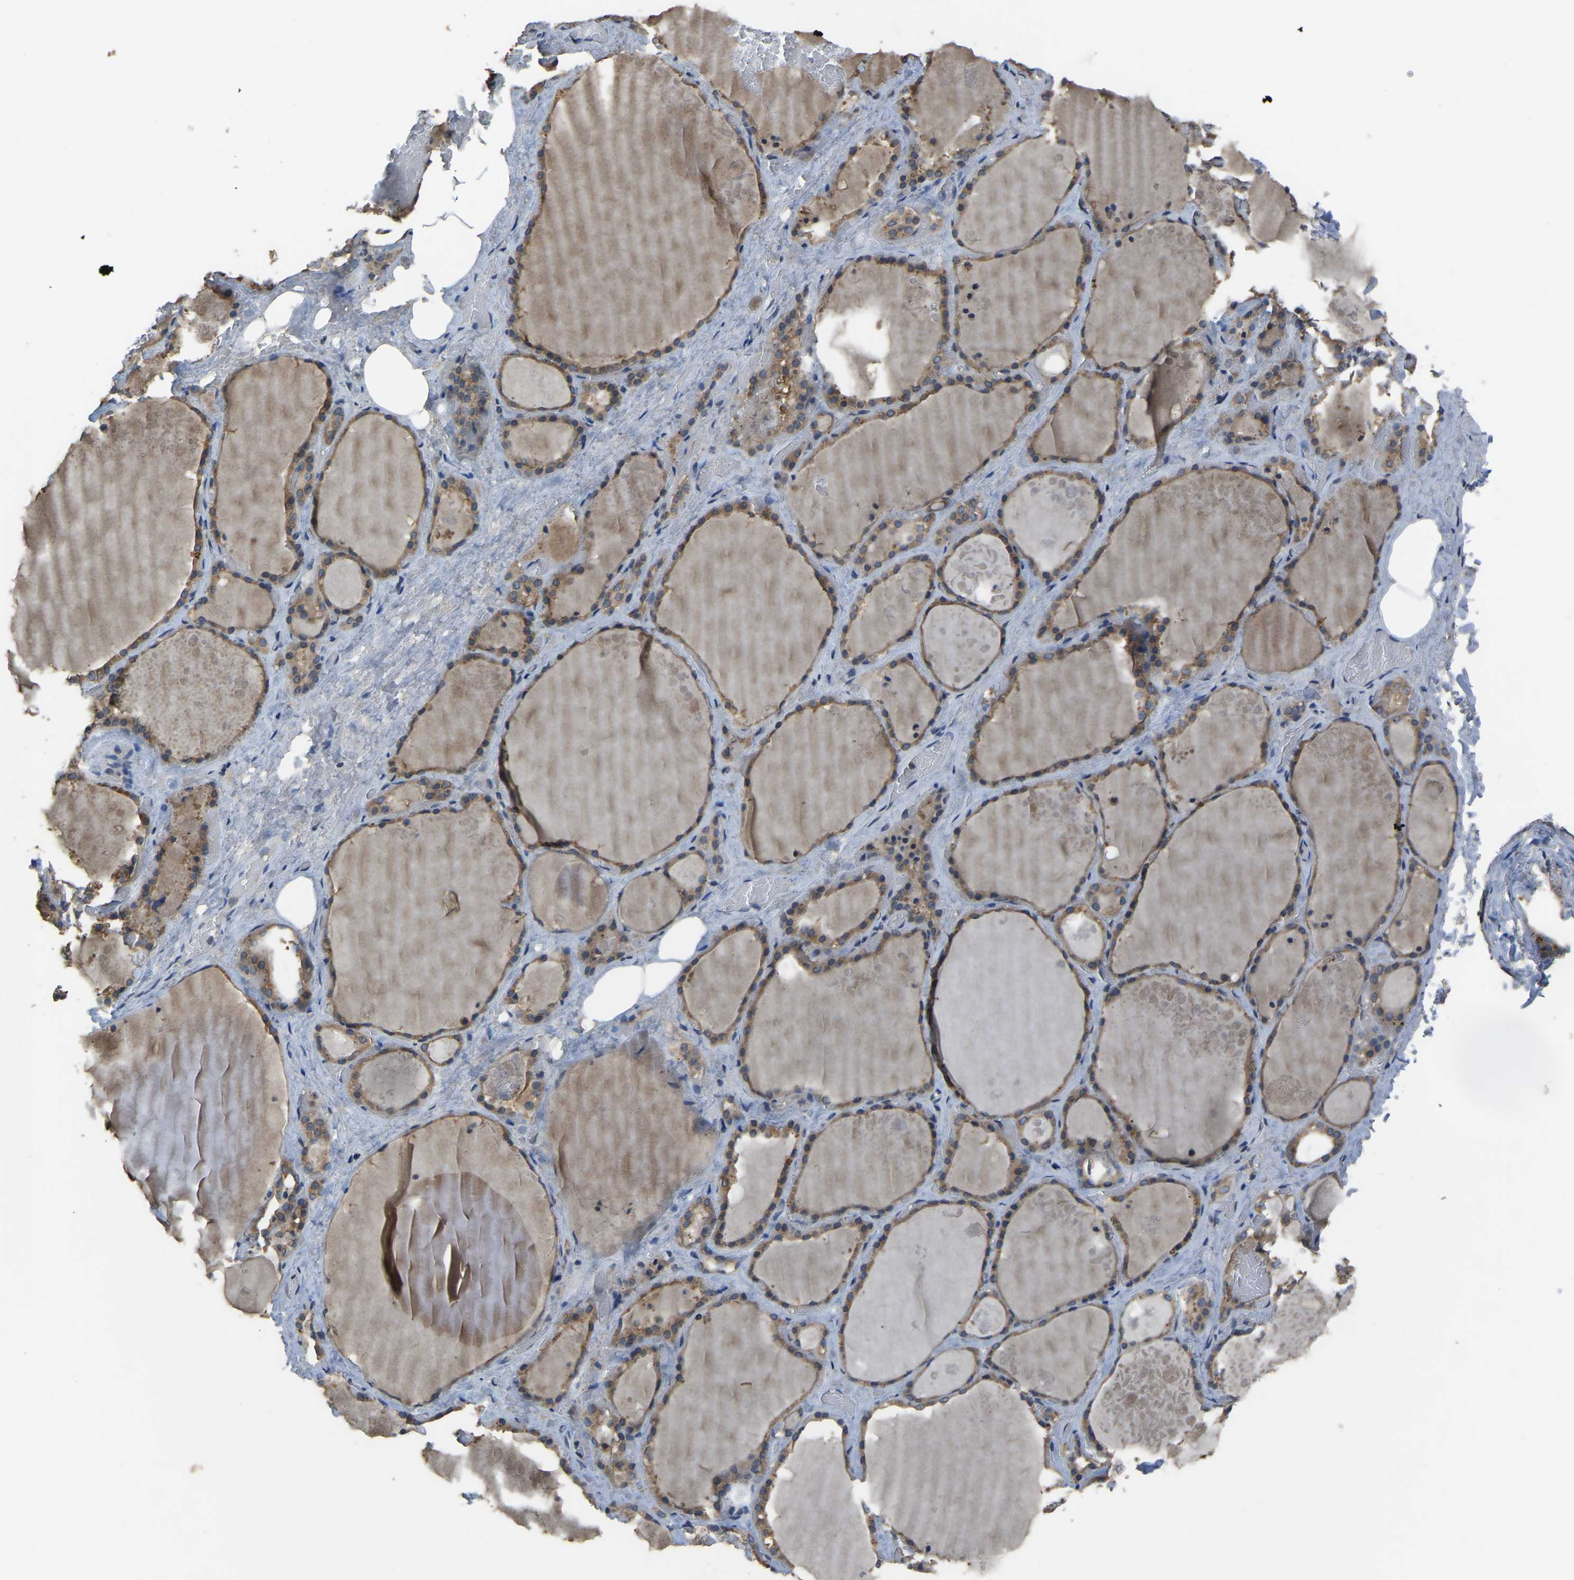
{"staining": {"intensity": "moderate", "quantity": ">75%", "location": "cytoplasmic/membranous"}, "tissue": "thyroid gland", "cell_type": "Glandular cells", "image_type": "normal", "snomed": [{"axis": "morphology", "description": "Normal tissue, NOS"}, {"axis": "topography", "description": "Thyroid gland"}], "caption": "Glandular cells show medium levels of moderate cytoplasmic/membranous positivity in approximately >75% of cells in unremarkable human thyroid gland.", "gene": "AIMP1", "patient": {"sex": "male", "age": 61}}